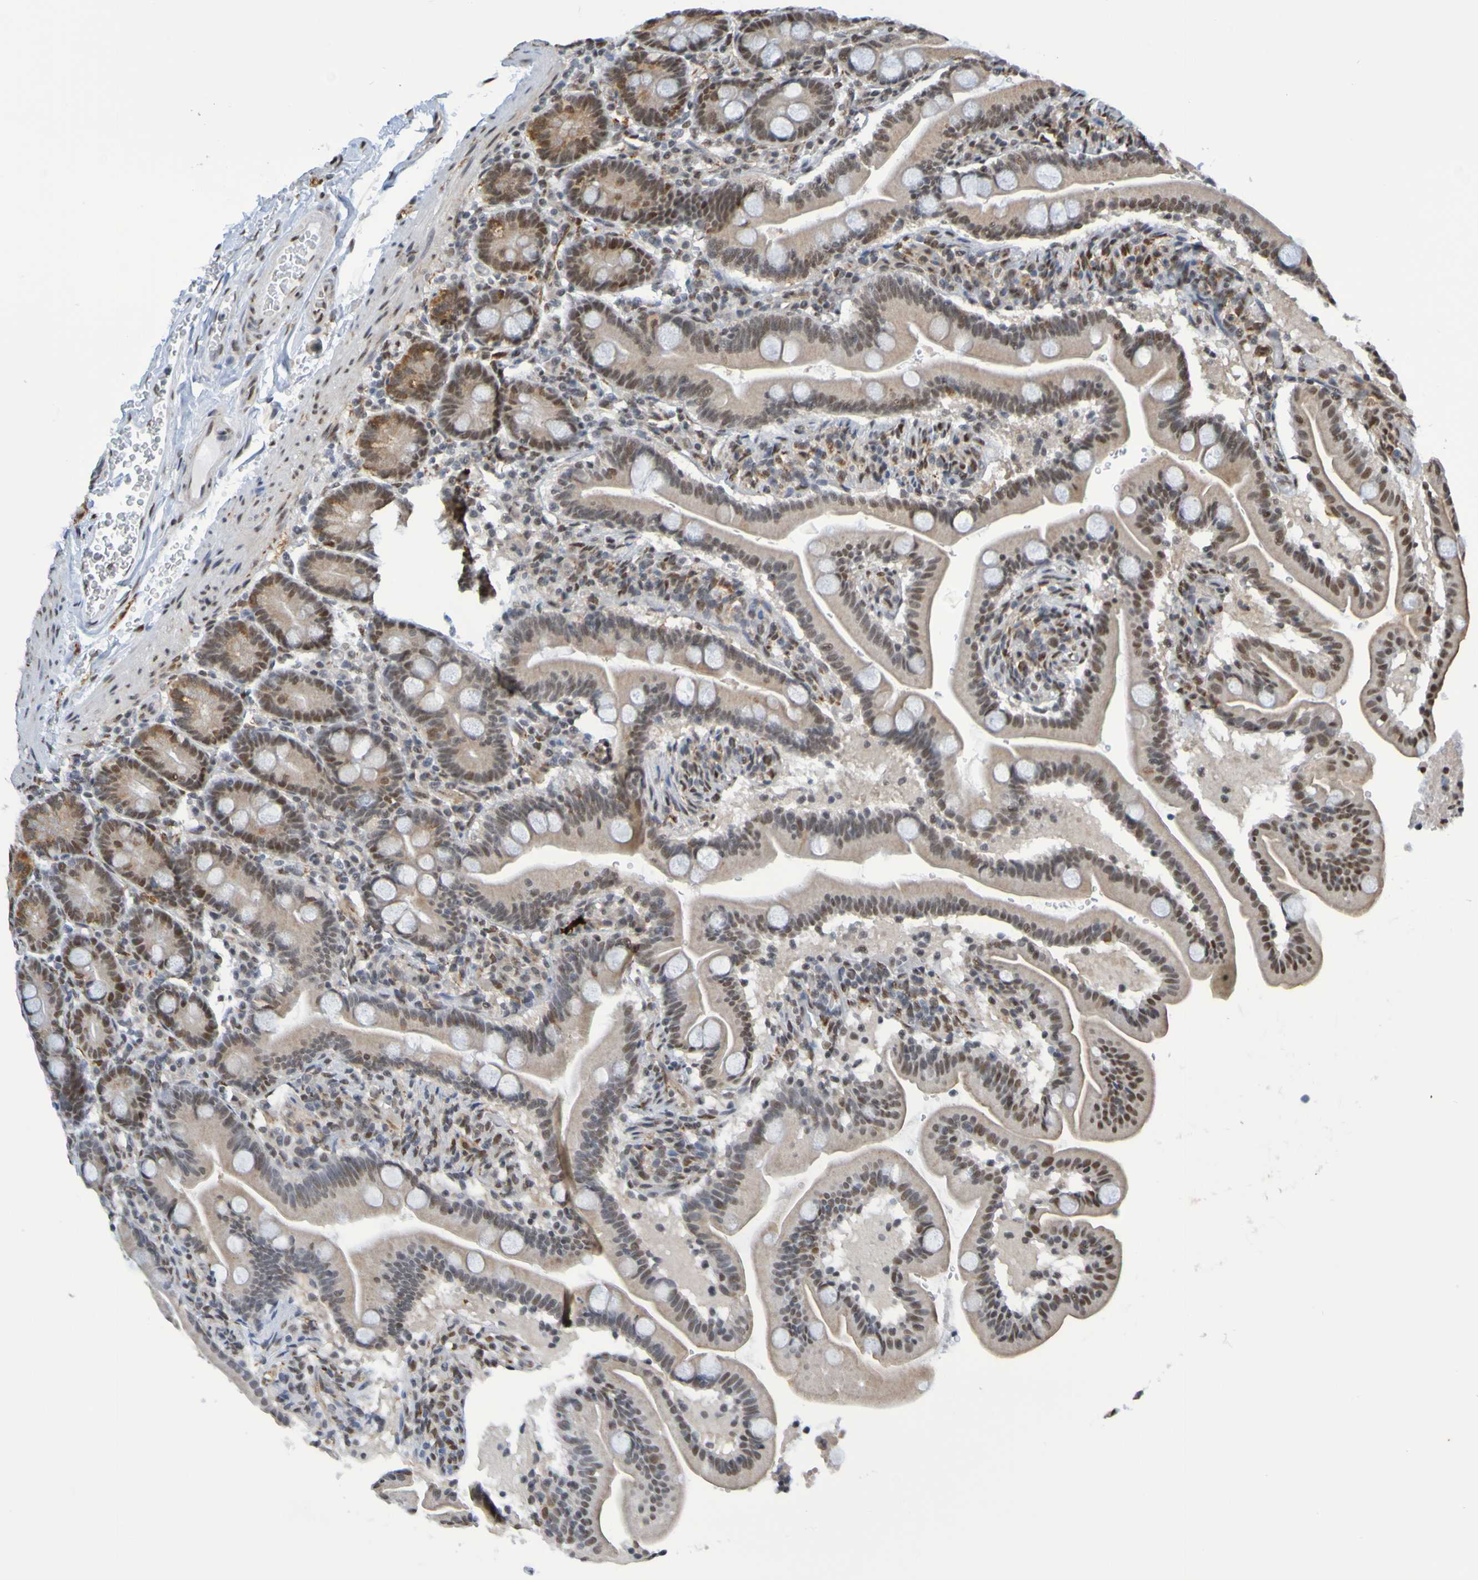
{"staining": {"intensity": "strong", "quantity": ">75%", "location": "nuclear"}, "tissue": "duodenum", "cell_type": "Glandular cells", "image_type": "normal", "snomed": [{"axis": "morphology", "description": "Normal tissue, NOS"}, {"axis": "topography", "description": "Duodenum"}], "caption": "About >75% of glandular cells in unremarkable duodenum show strong nuclear protein staining as visualized by brown immunohistochemical staining.", "gene": "HDAC2", "patient": {"sex": "male", "age": 54}}